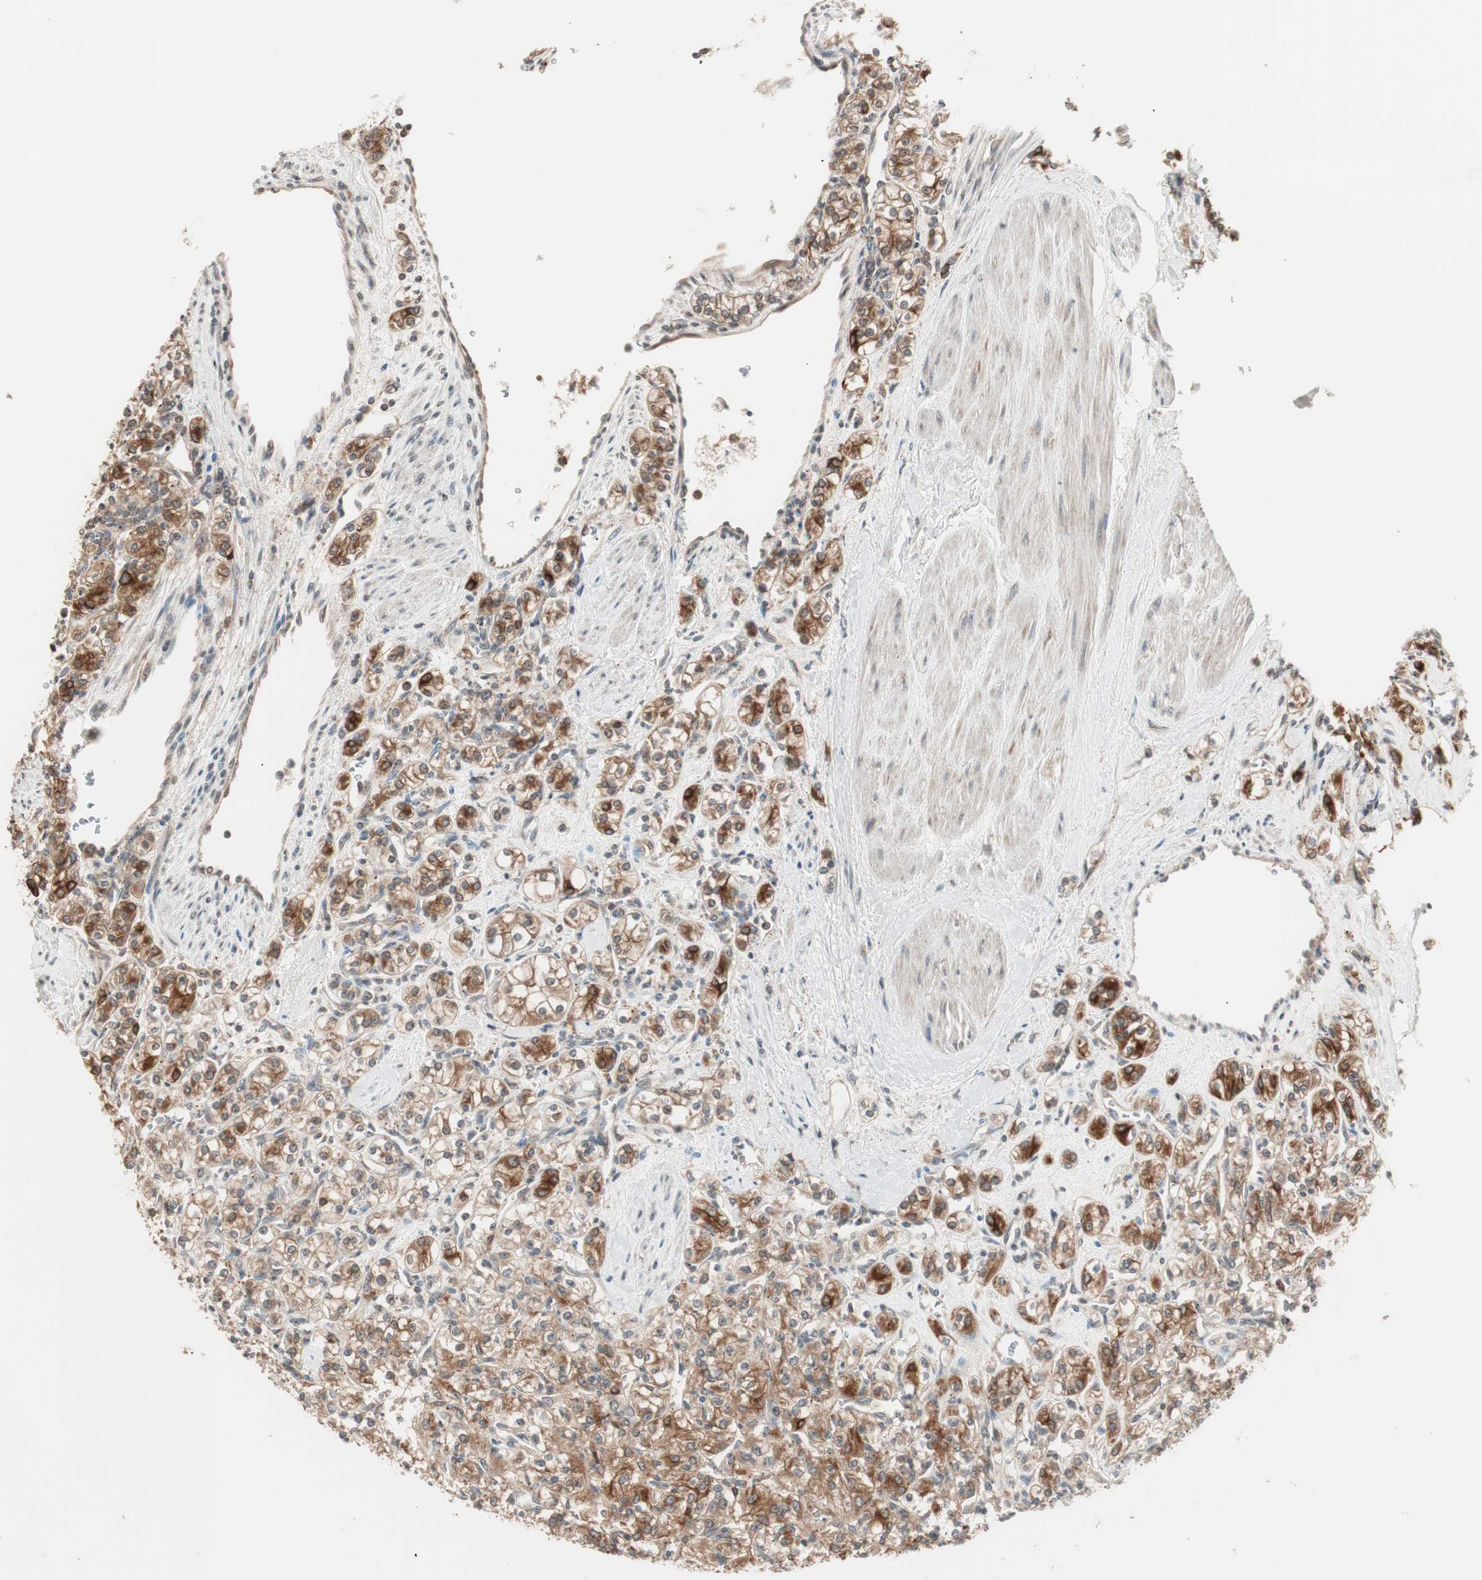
{"staining": {"intensity": "moderate", "quantity": ">75%", "location": "cytoplasmic/membranous"}, "tissue": "renal cancer", "cell_type": "Tumor cells", "image_type": "cancer", "snomed": [{"axis": "morphology", "description": "Adenocarcinoma, NOS"}, {"axis": "topography", "description": "Kidney"}], "caption": "Tumor cells reveal medium levels of moderate cytoplasmic/membranous staining in about >75% of cells in renal adenocarcinoma.", "gene": "FBXO5", "patient": {"sex": "male", "age": 77}}